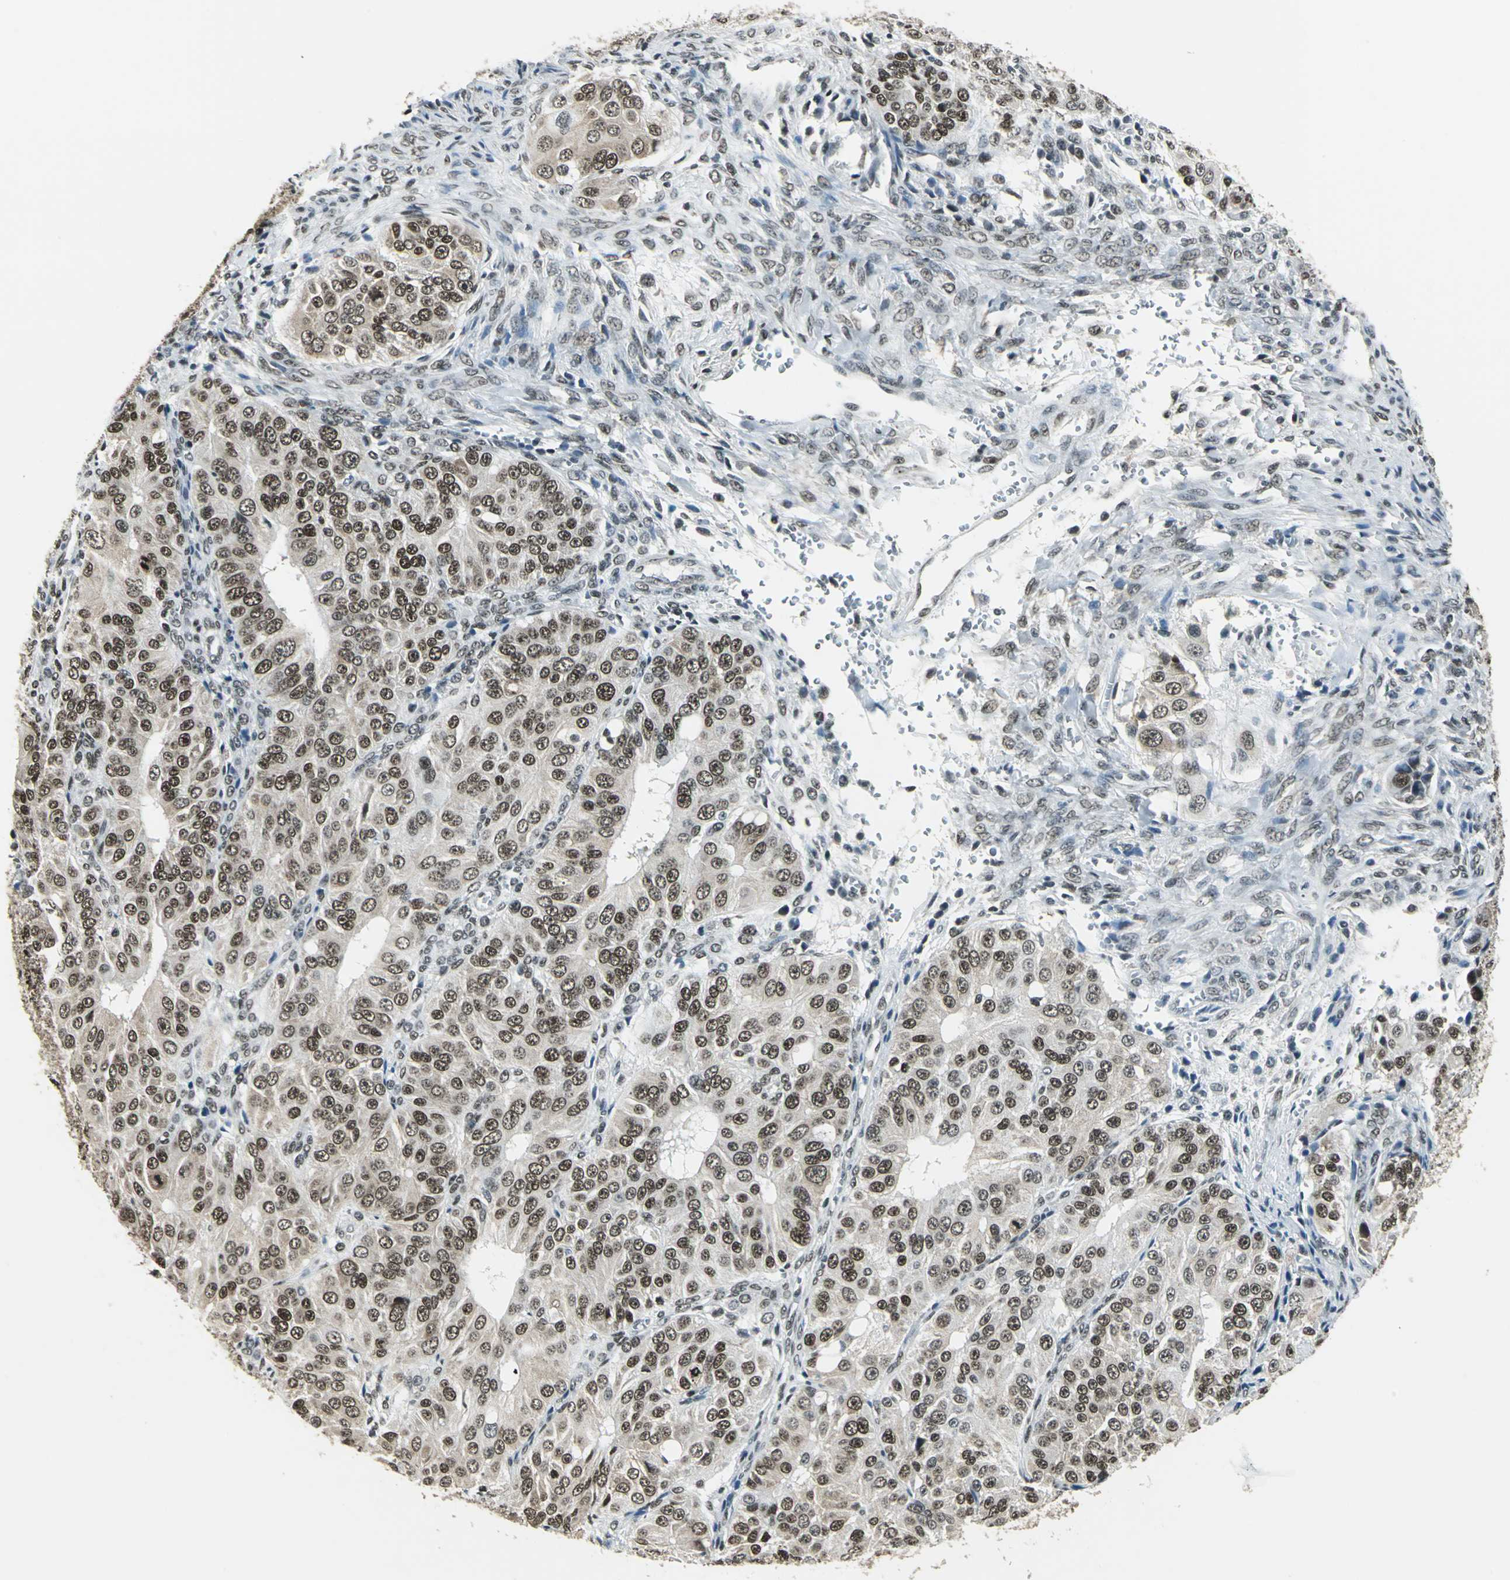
{"staining": {"intensity": "strong", "quantity": ">75%", "location": "cytoplasmic/membranous,nuclear"}, "tissue": "ovarian cancer", "cell_type": "Tumor cells", "image_type": "cancer", "snomed": [{"axis": "morphology", "description": "Carcinoma, endometroid"}, {"axis": "topography", "description": "Ovary"}], "caption": "The immunohistochemical stain labels strong cytoplasmic/membranous and nuclear staining in tumor cells of ovarian cancer tissue.", "gene": "ADNP", "patient": {"sex": "female", "age": 51}}